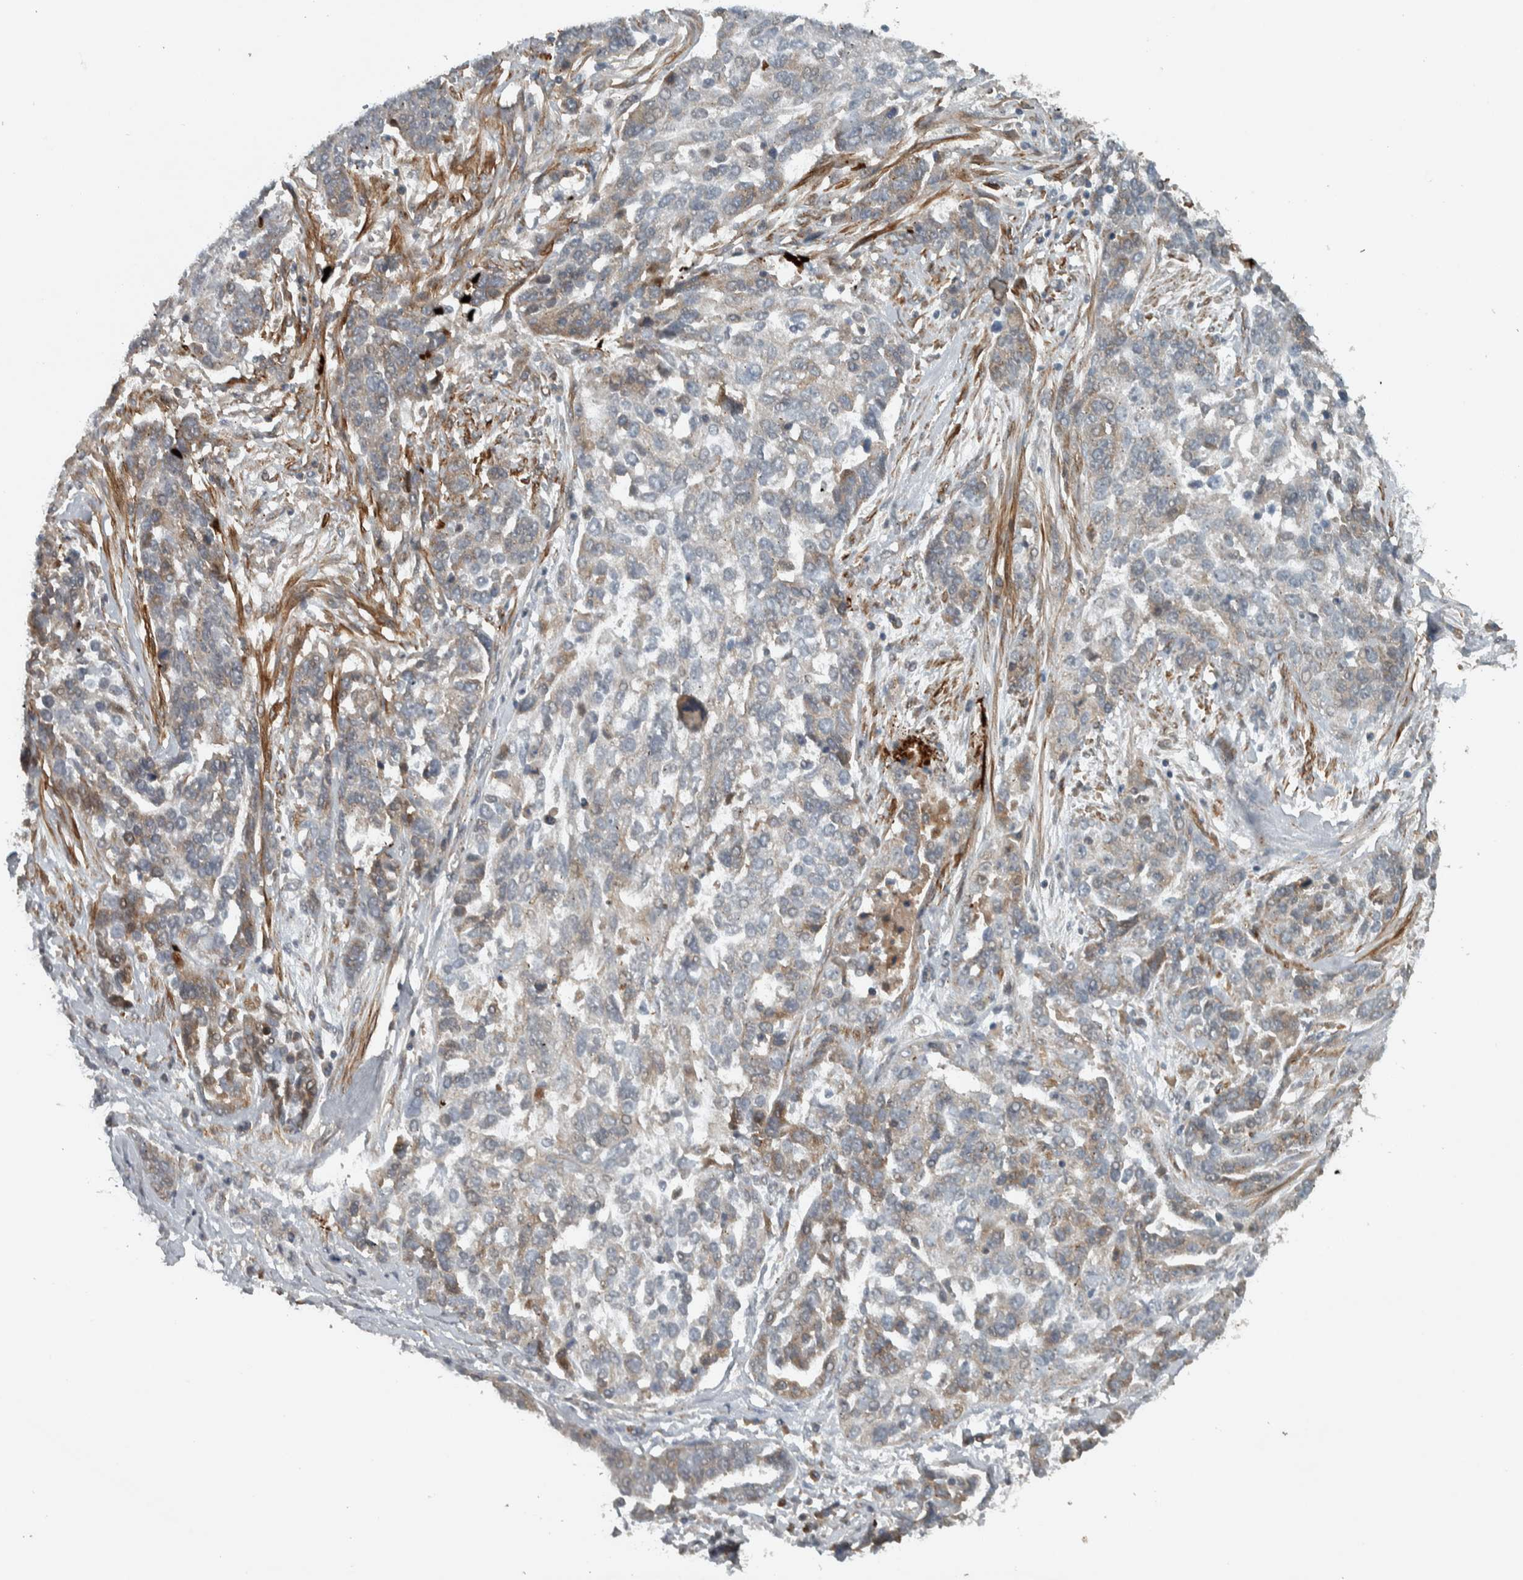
{"staining": {"intensity": "weak", "quantity": "<25%", "location": "cytoplasmic/membranous"}, "tissue": "ovarian cancer", "cell_type": "Tumor cells", "image_type": "cancer", "snomed": [{"axis": "morphology", "description": "Cystadenocarcinoma, serous, NOS"}, {"axis": "topography", "description": "Ovary"}], "caption": "Photomicrograph shows no protein staining in tumor cells of serous cystadenocarcinoma (ovarian) tissue.", "gene": "LBHD1", "patient": {"sex": "female", "age": 44}}